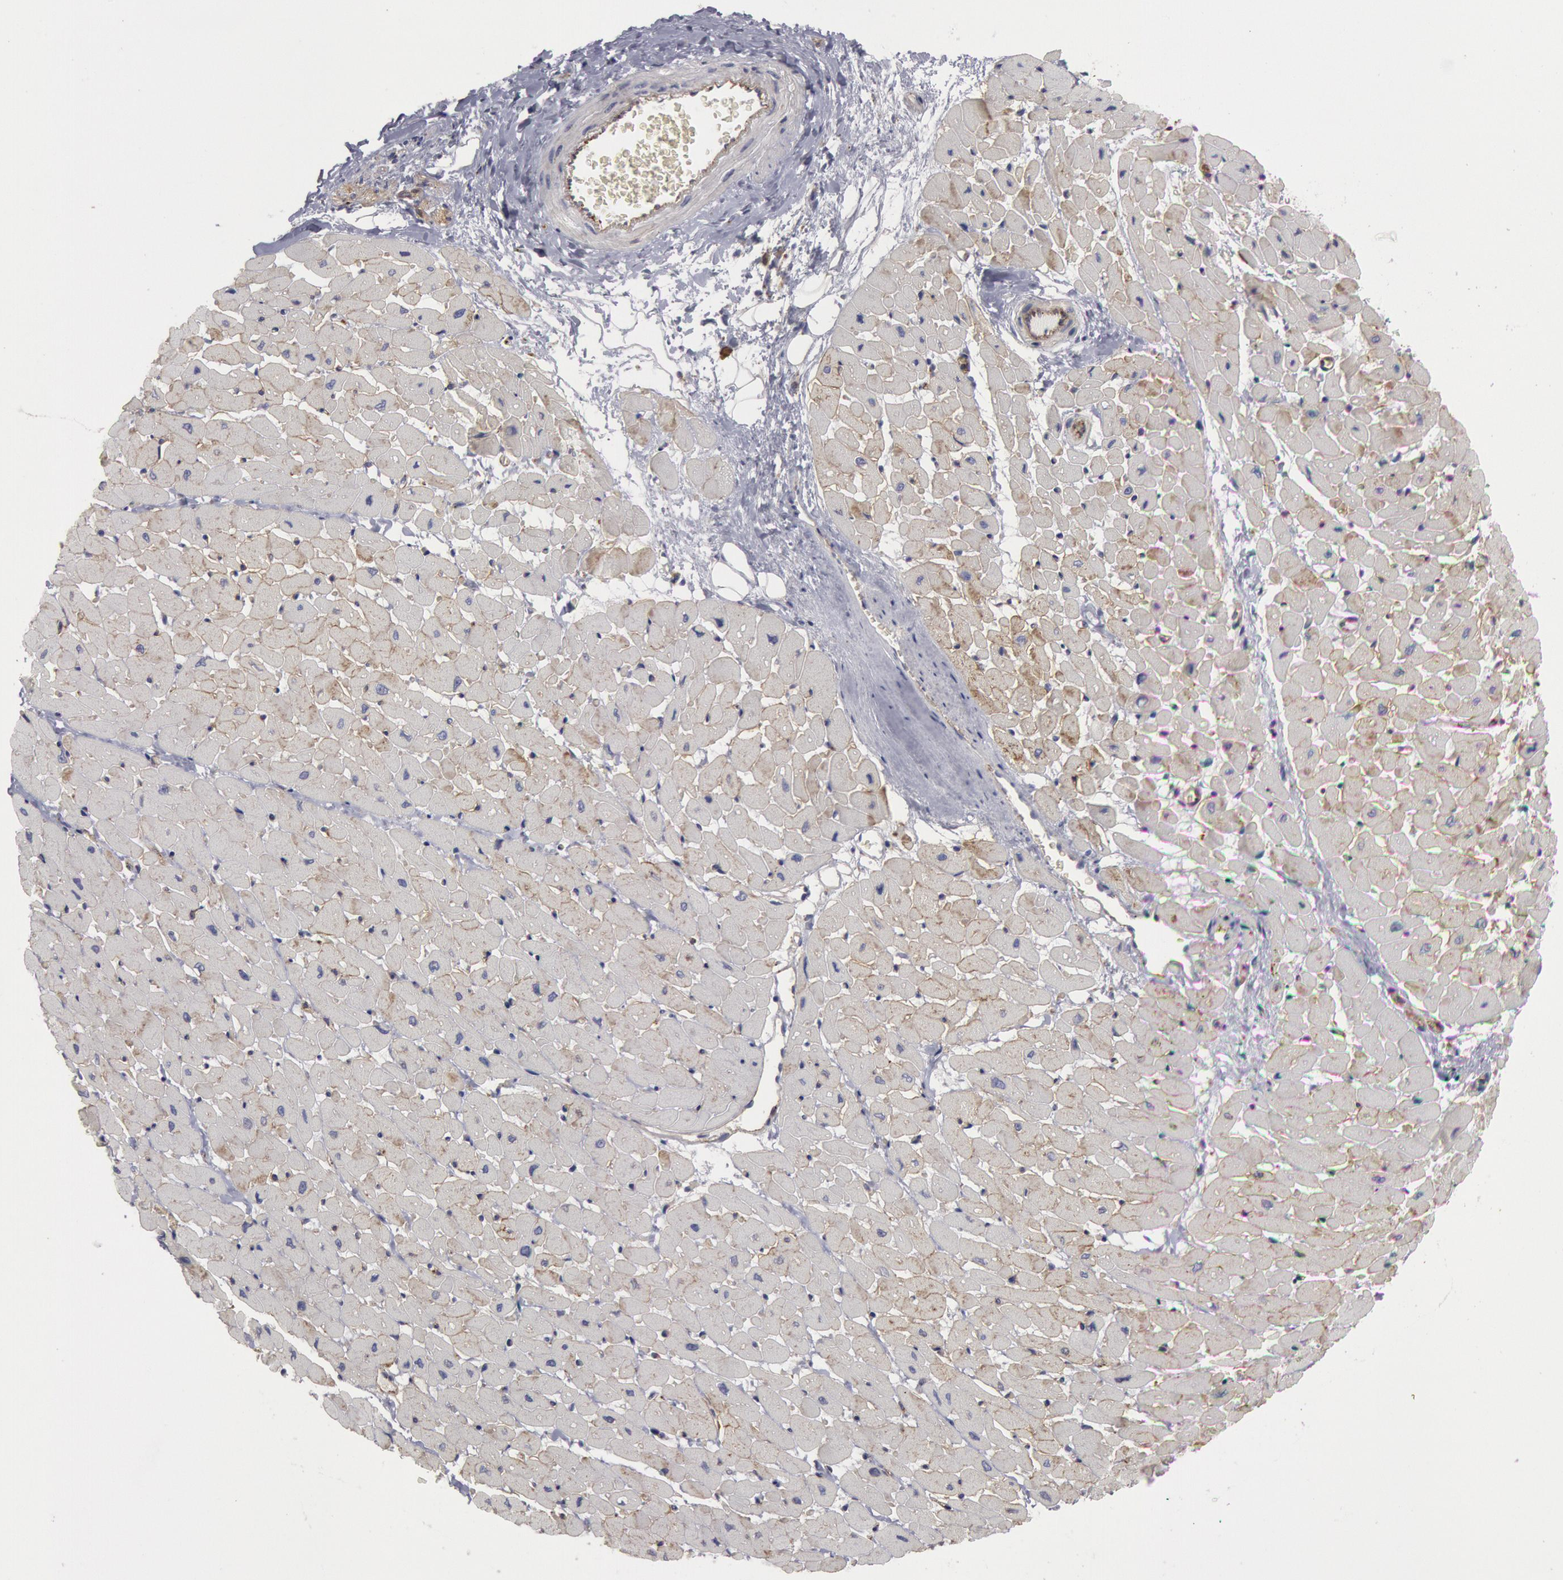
{"staining": {"intensity": "weak", "quantity": "25%-75%", "location": "cytoplasmic/membranous"}, "tissue": "heart muscle", "cell_type": "Cardiomyocytes", "image_type": "normal", "snomed": [{"axis": "morphology", "description": "Normal tissue, NOS"}, {"axis": "topography", "description": "Heart"}], "caption": "Heart muscle stained with DAB (3,3'-diaminobenzidine) IHC demonstrates low levels of weak cytoplasmic/membranous positivity in about 25%-75% of cardiomyocytes.", "gene": "FLOT1", "patient": {"sex": "male", "age": 45}}